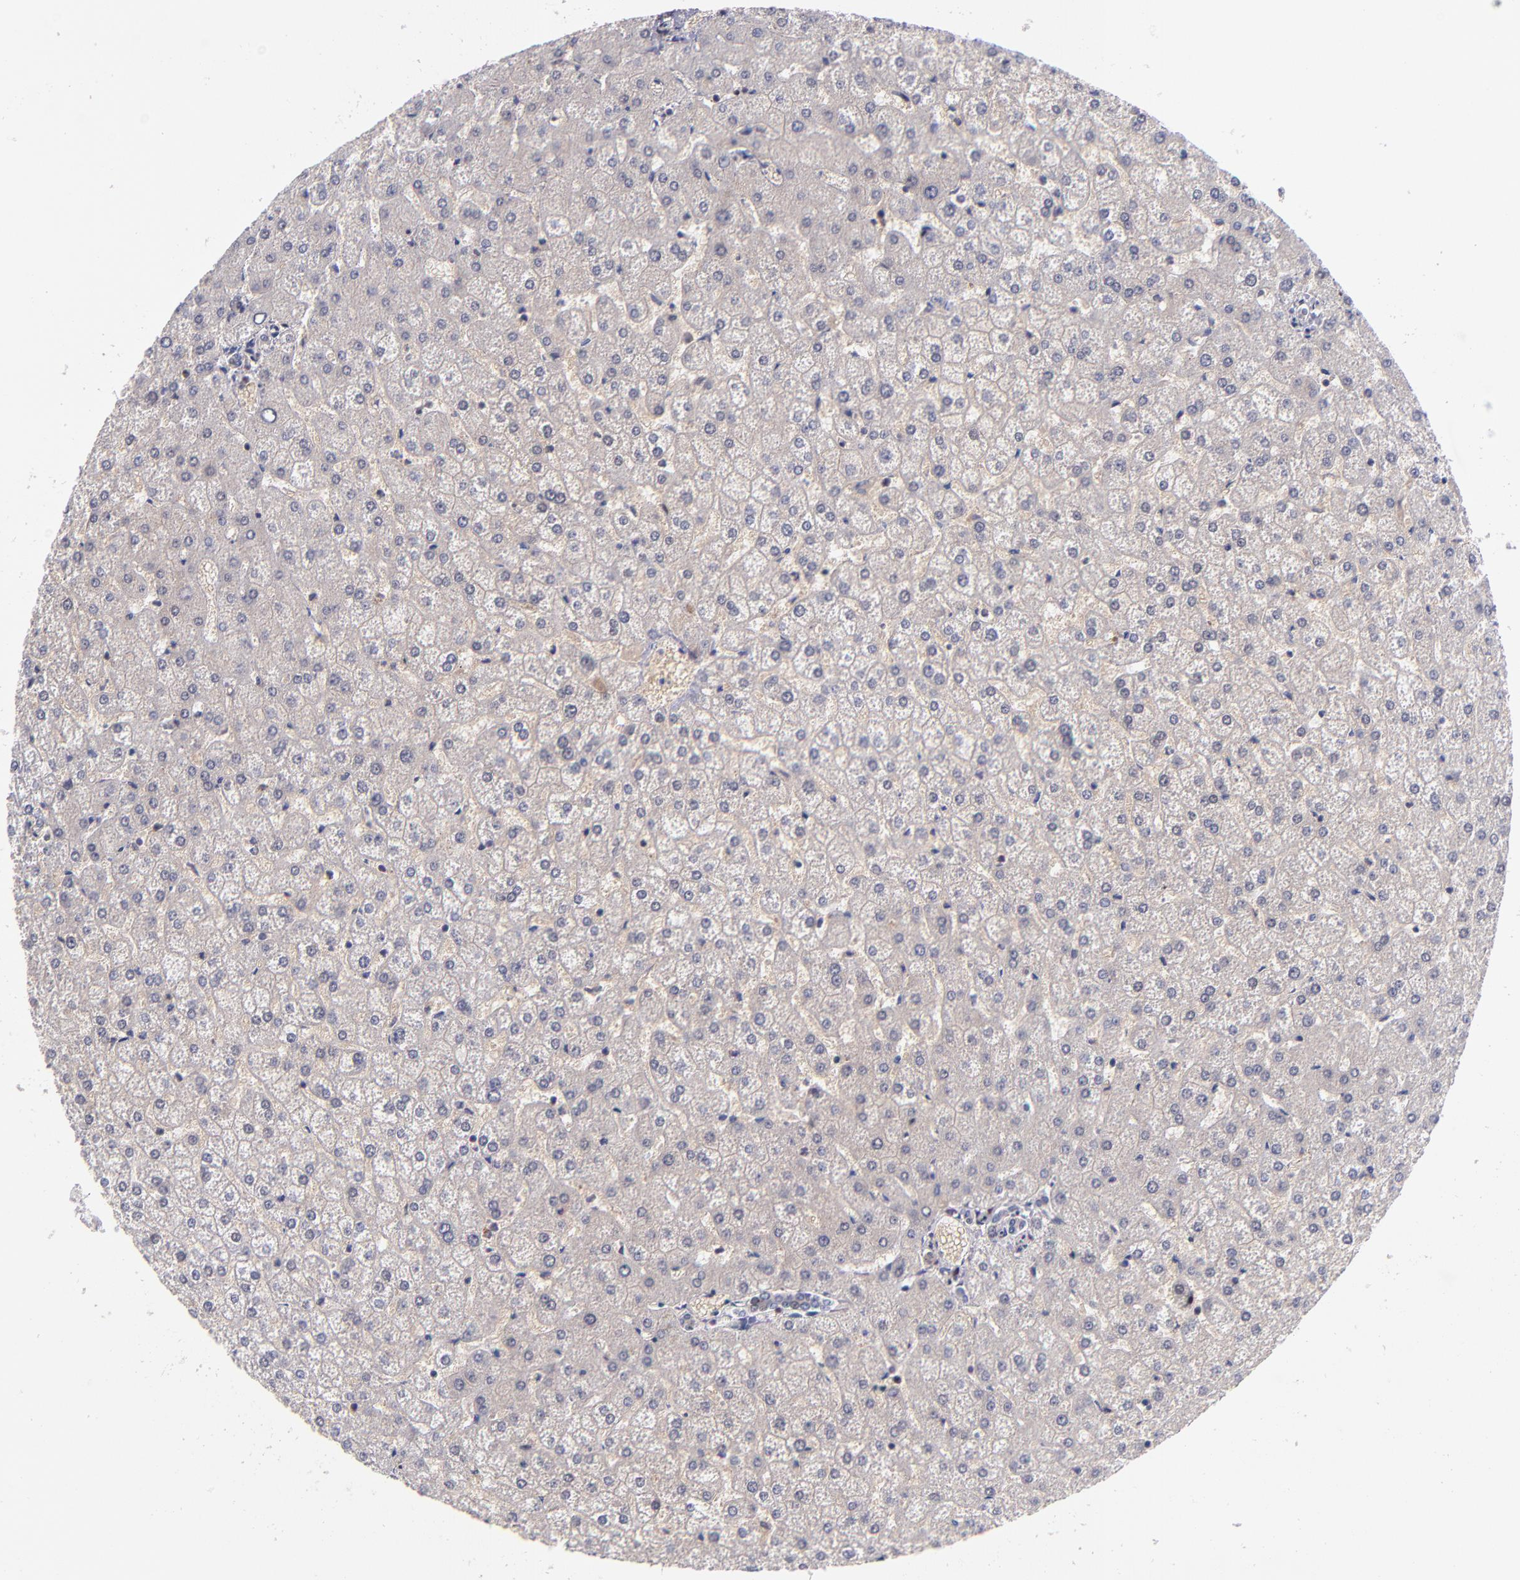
{"staining": {"intensity": "moderate", "quantity": "25%-75%", "location": "nuclear"}, "tissue": "liver", "cell_type": "Cholangiocytes", "image_type": "normal", "snomed": [{"axis": "morphology", "description": "Normal tissue, NOS"}, {"axis": "topography", "description": "Liver"}], "caption": "Normal liver displays moderate nuclear positivity in about 25%-75% of cholangiocytes (DAB IHC, brown staining for protein, blue staining for nuclei)..", "gene": "EP300", "patient": {"sex": "female", "age": 32}}